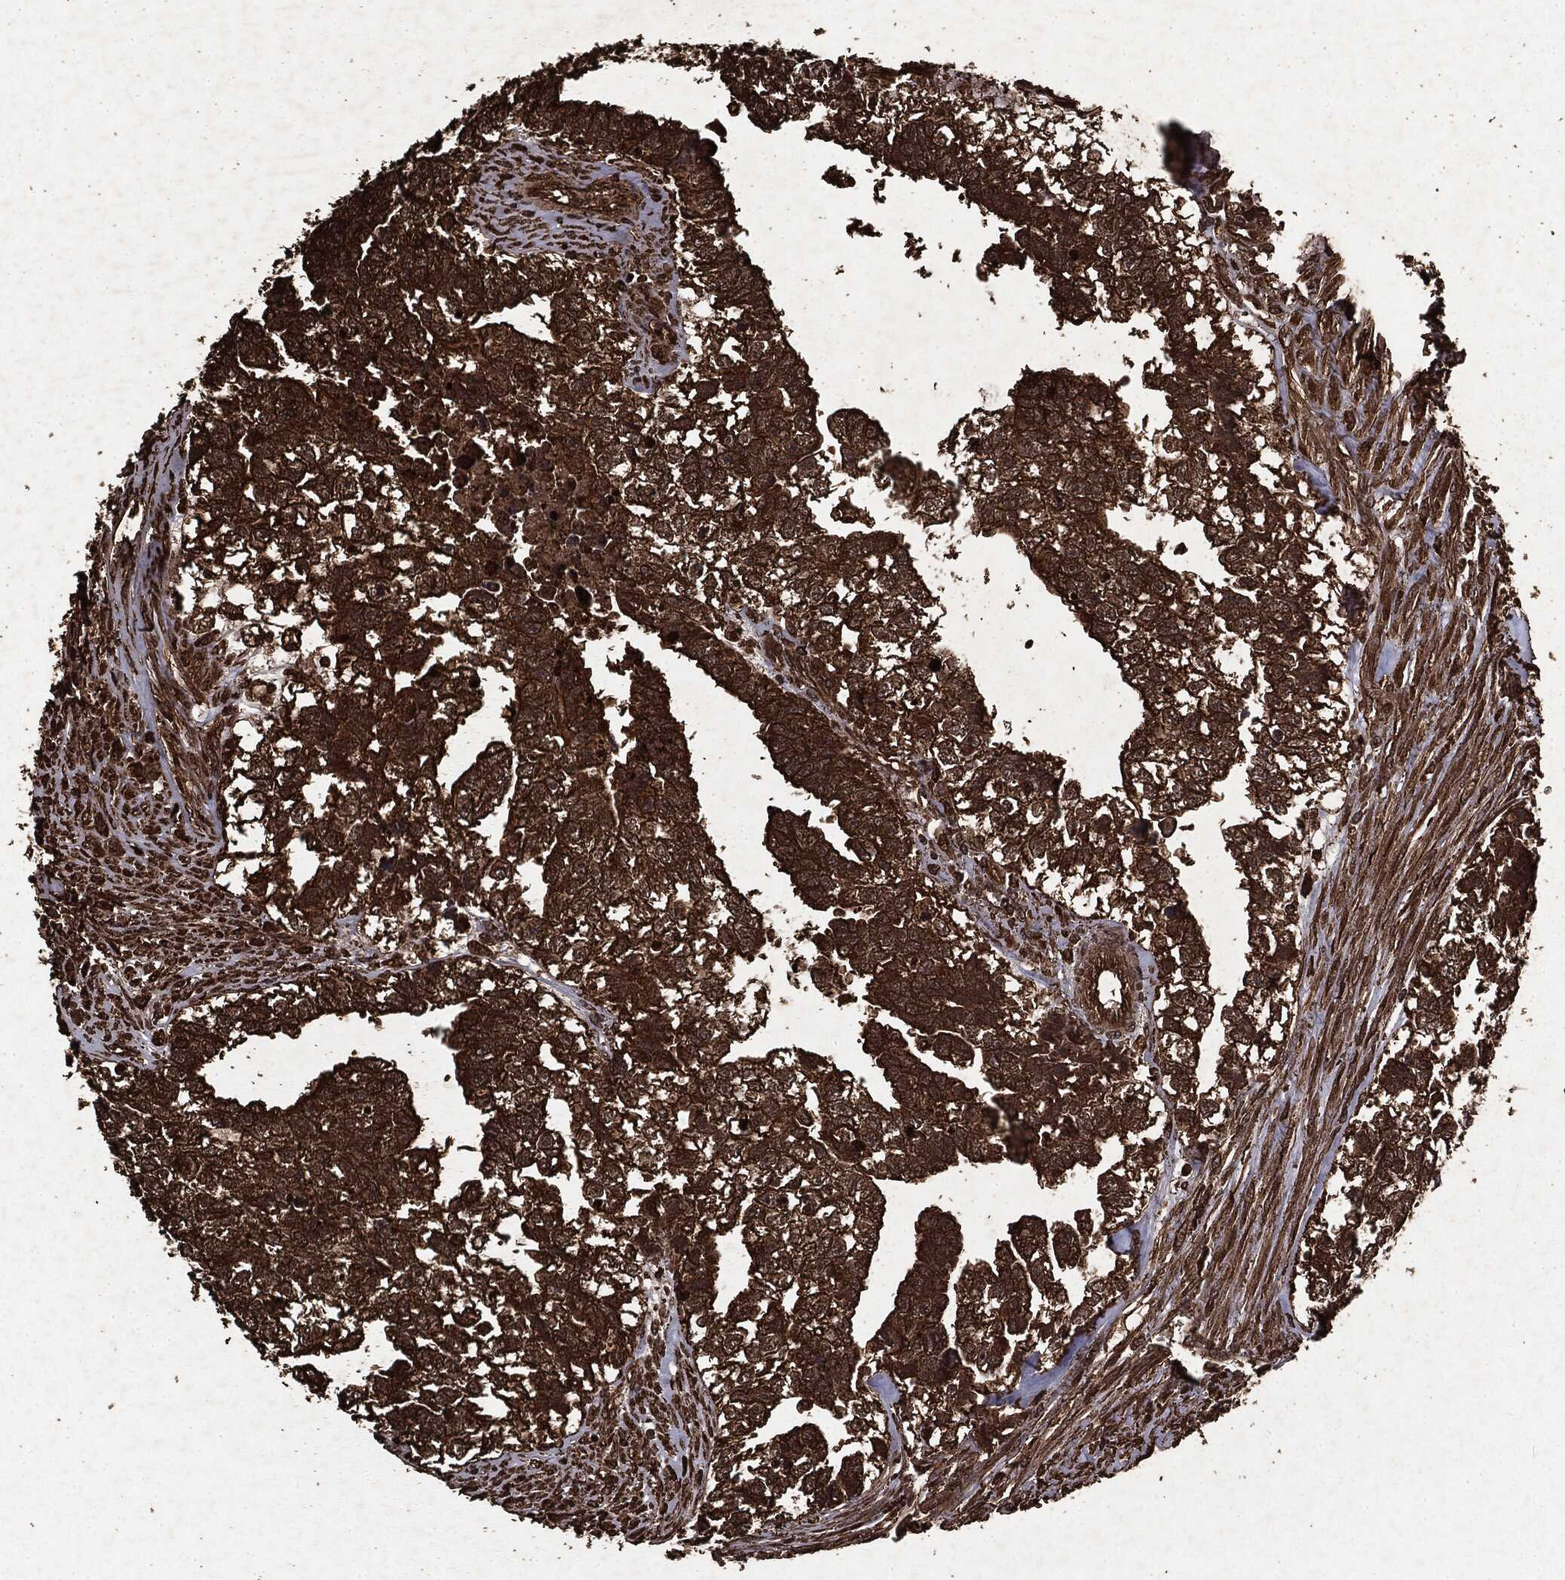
{"staining": {"intensity": "strong", "quantity": ">75%", "location": "cytoplasmic/membranous"}, "tissue": "testis cancer", "cell_type": "Tumor cells", "image_type": "cancer", "snomed": [{"axis": "morphology", "description": "Carcinoma, Embryonal, NOS"}, {"axis": "morphology", "description": "Teratoma, malignant, NOS"}, {"axis": "topography", "description": "Testis"}], "caption": "Immunohistochemical staining of testis cancer displays high levels of strong cytoplasmic/membranous expression in approximately >75% of tumor cells.", "gene": "ARAF", "patient": {"sex": "male", "age": 44}}